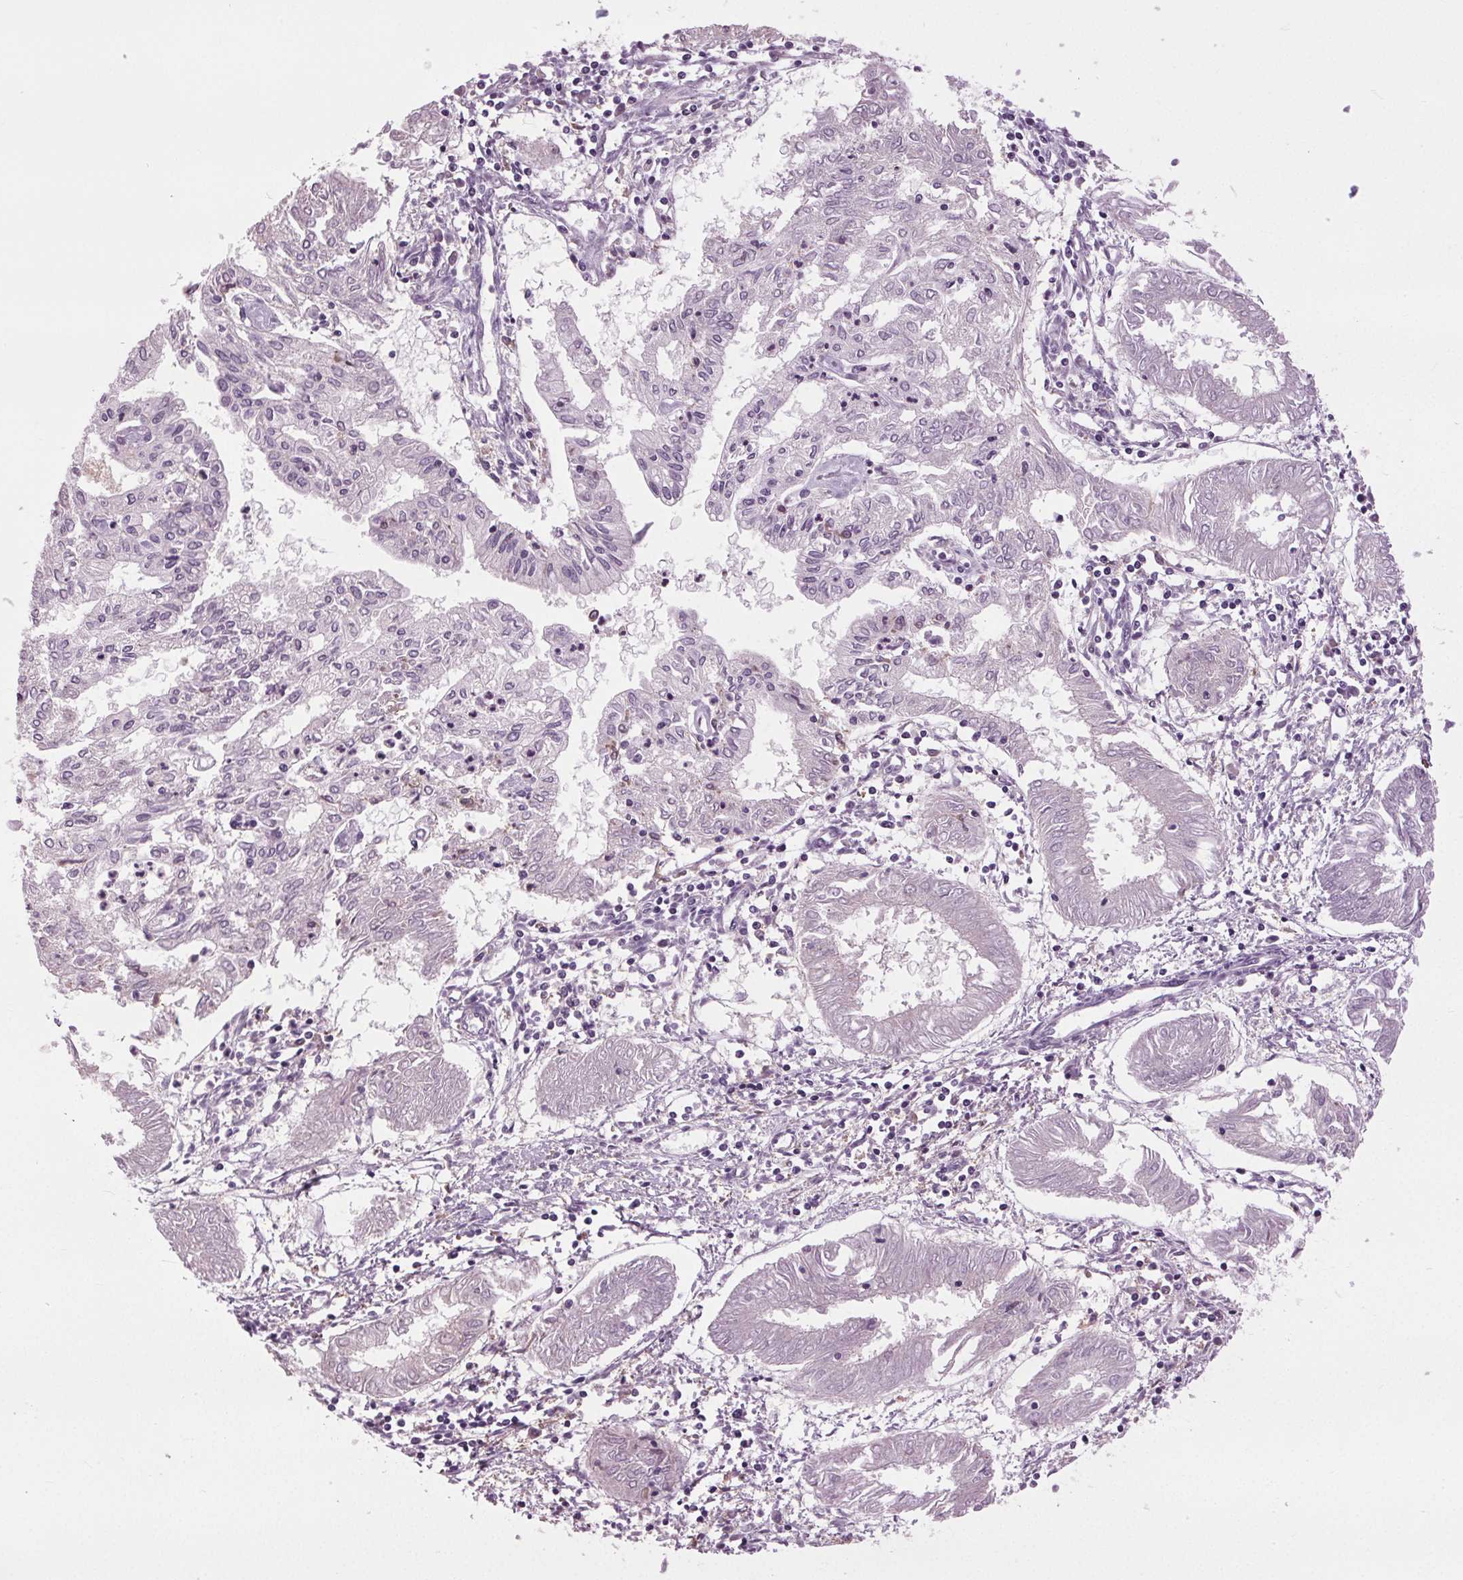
{"staining": {"intensity": "negative", "quantity": "none", "location": "none"}, "tissue": "endometrial cancer", "cell_type": "Tumor cells", "image_type": "cancer", "snomed": [{"axis": "morphology", "description": "Adenocarcinoma, NOS"}, {"axis": "topography", "description": "Endometrium"}], "caption": "This histopathology image is of adenocarcinoma (endometrial) stained with IHC to label a protein in brown with the nuclei are counter-stained blue. There is no staining in tumor cells.", "gene": "BSDC1", "patient": {"sex": "female", "age": 68}}